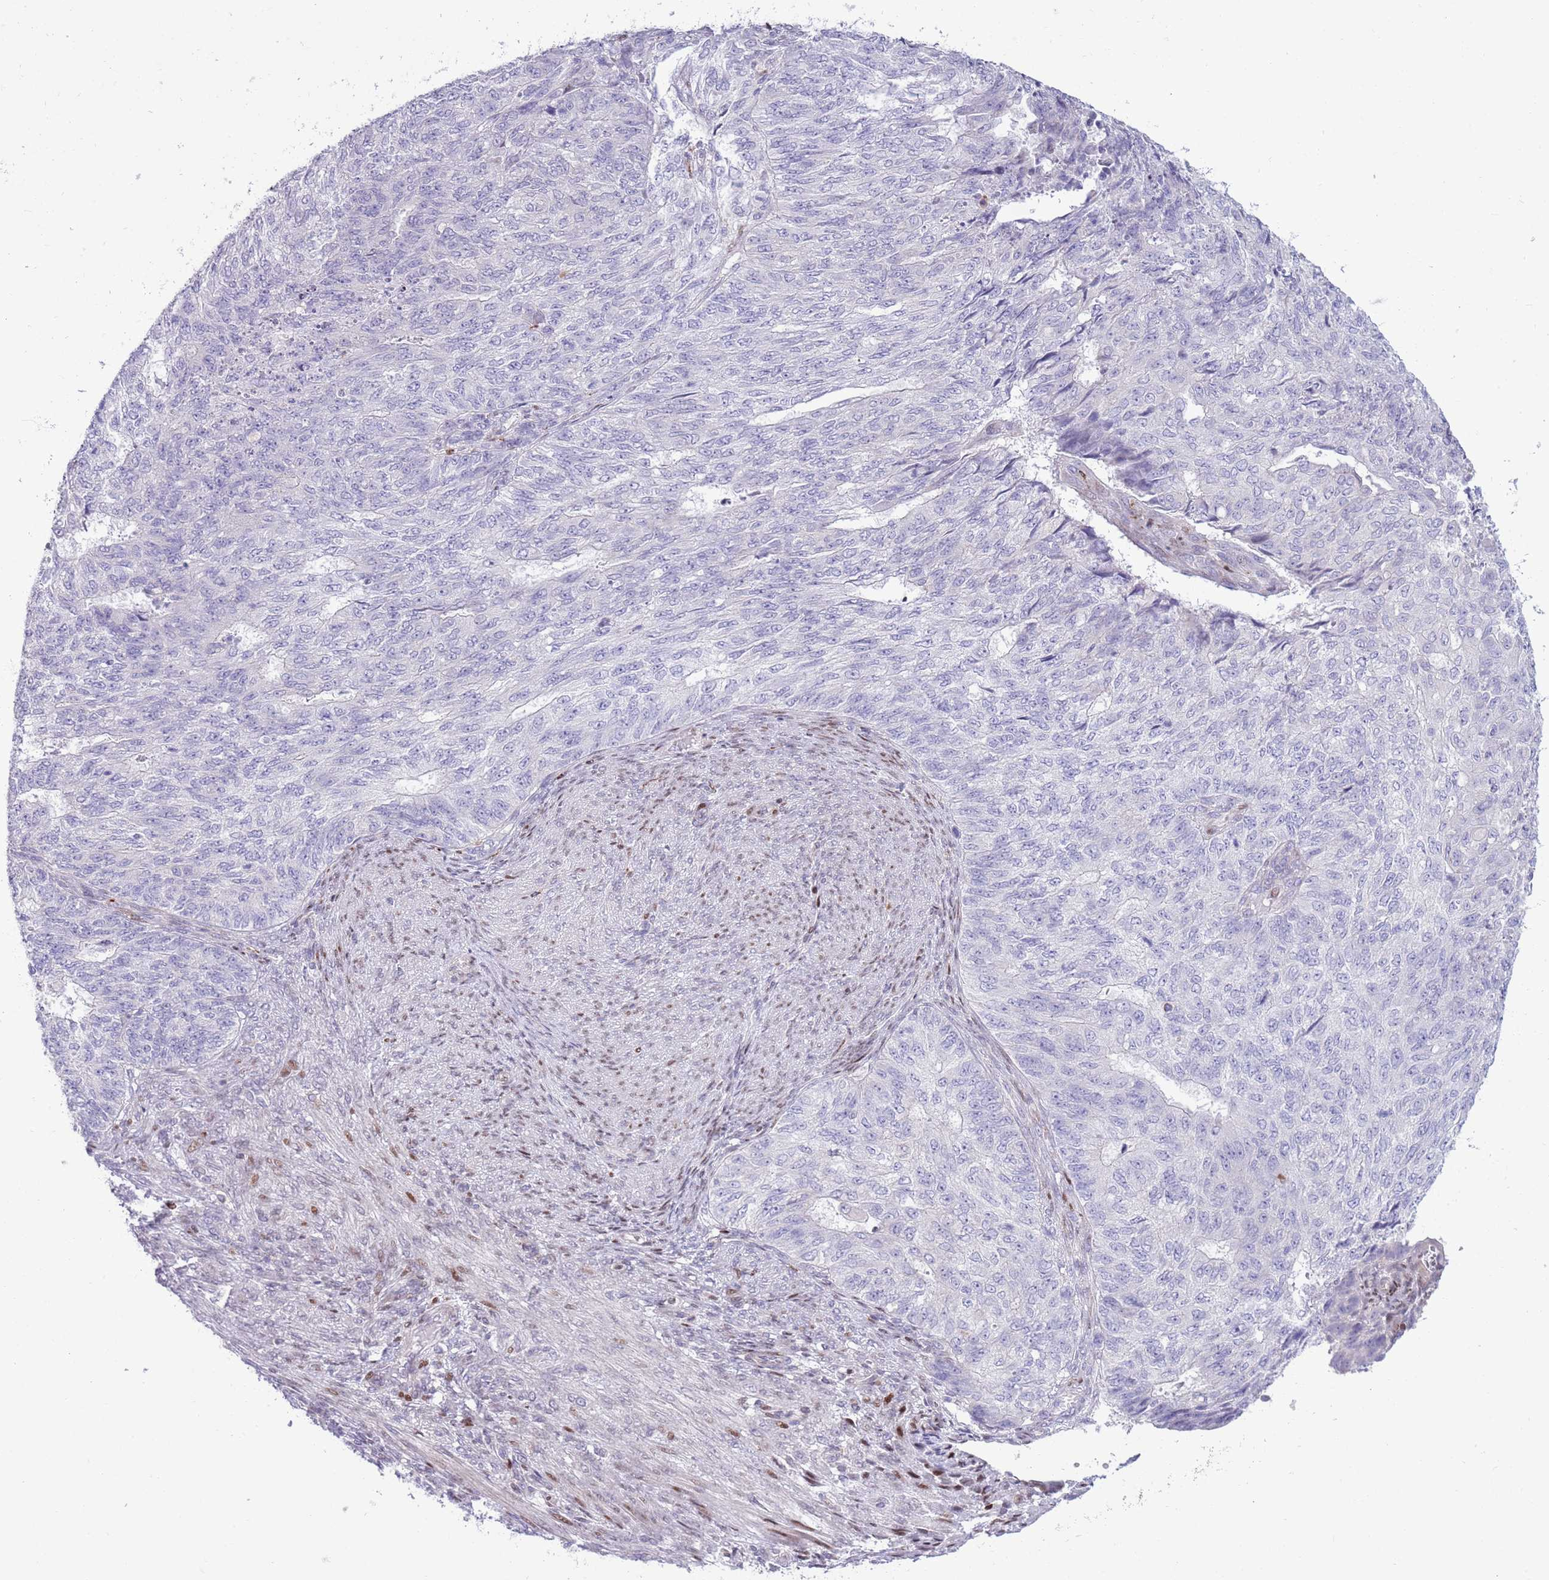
{"staining": {"intensity": "negative", "quantity": "none", "location": "none"}, "tissue": "endometrial cancer", "cell_type": "Tumor cells", "image_type": "cancer", "snomed": [{"axis": "morphology", "description": "Adenocarcinoma, NOS"}, {"axis": "topography", "description": "Endometrium"}], "caption": "The histopathology image demonstrates no significant staining in tumor cells of endometrial cancer (adenocarcinoma).", "gene": "ANO8", "patient": {"sex": "female", "age": 32}}